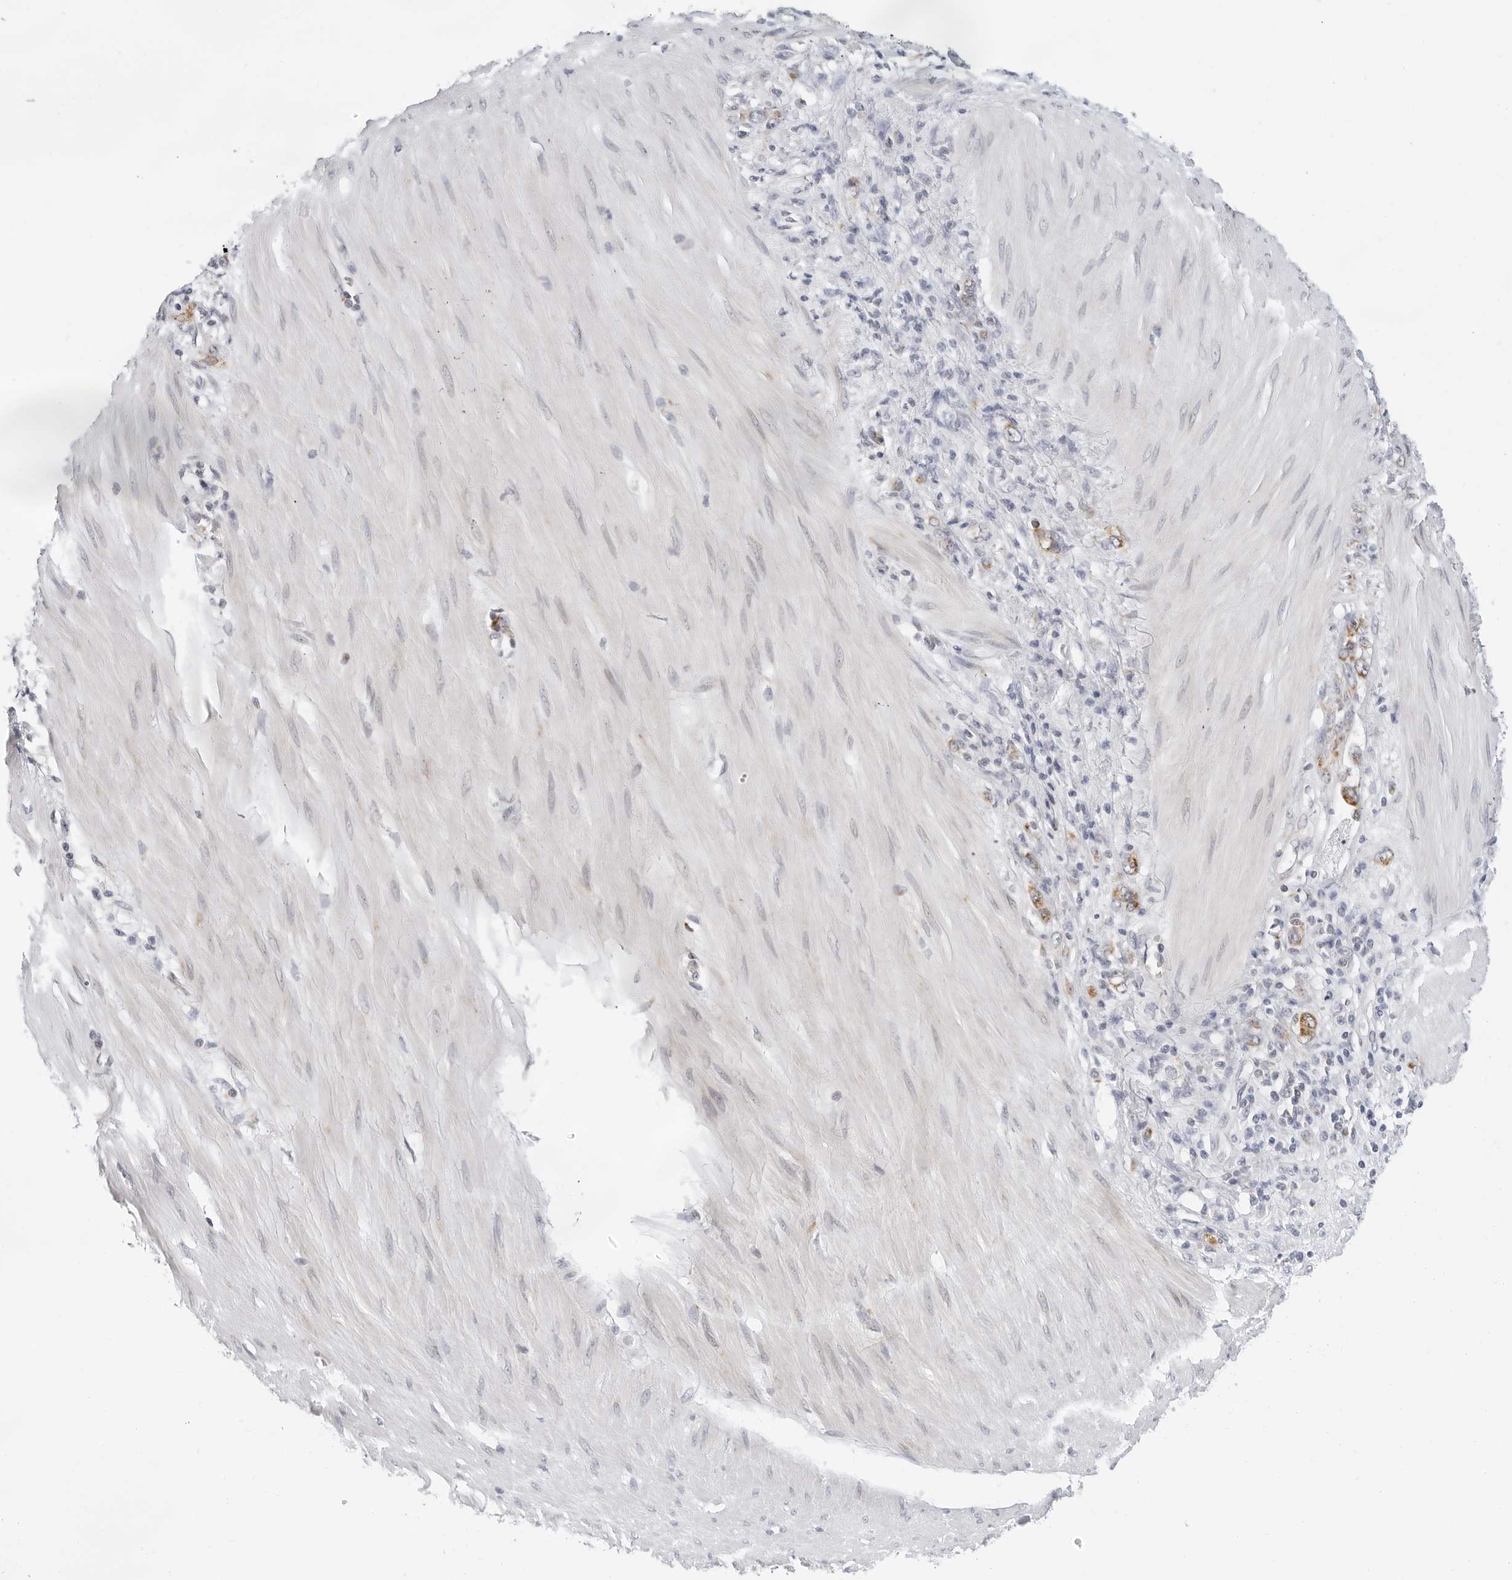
{"staining": {"intensity": "moderate", "quantity": ">75%", "location": "cytoplasmic/membranous"}, "tissue": "stomach cancer", "cell_type": "Tumor cells", "image_type": "cancer", "snomed": [{"axis": "morphology", "description": "Adenocarcinoma, NOS"}, {"axis": "topography", "description": "Stomach"}], "caption": "An immunohistochemistry micrograph of tumor tissue is shown. Protein staining in brown shows moderate cytoplasmic/membranous positivity in stomach cancer (adenocarcinoma) within tumor cells.", "gene": "CIART", "patient": {"sex": "female", "age": 76}}